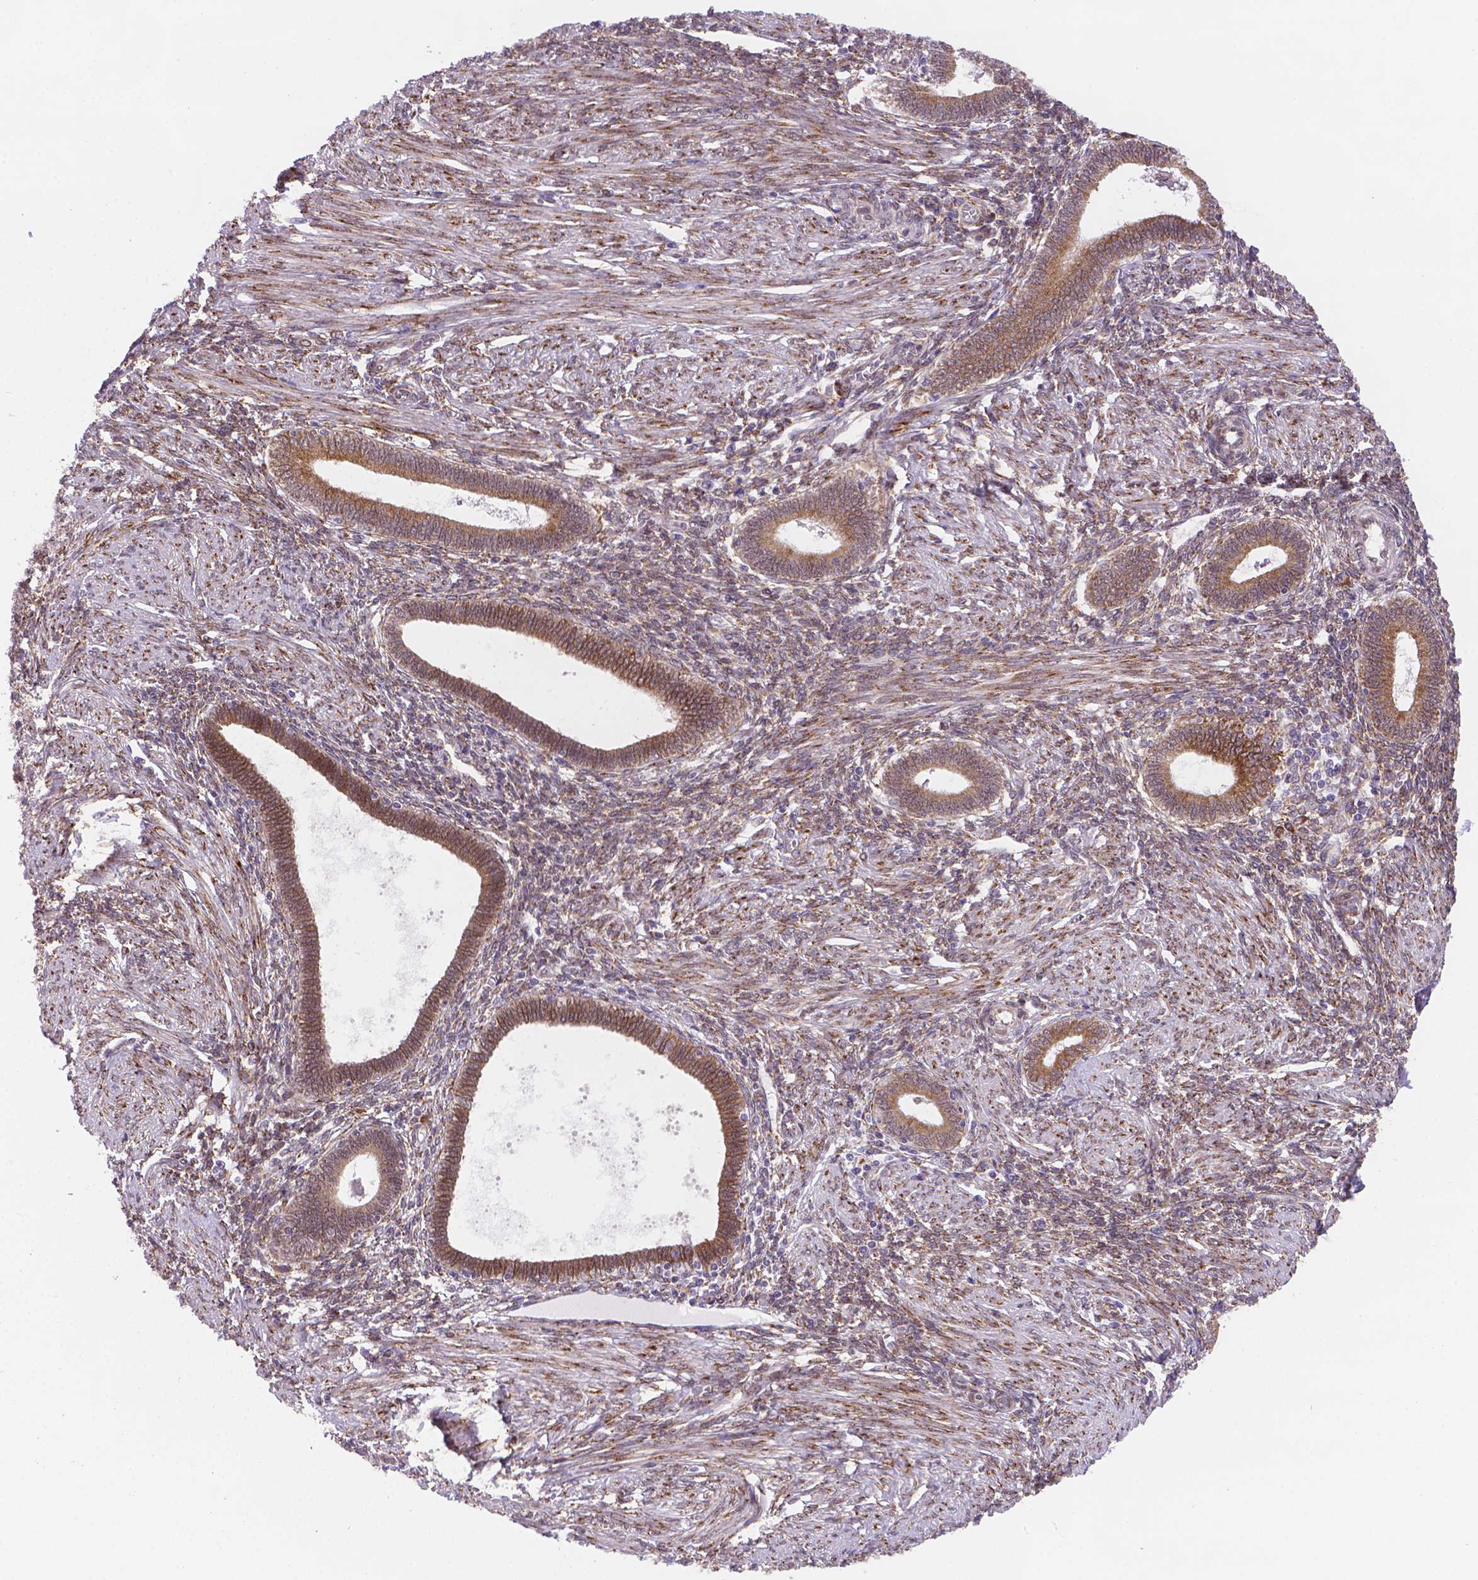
{"staining": {"intensity": "moderate", "quantity": "25%-75%", "location": "cytoplasmic/membranous"}, "tissue": "endometrium", "cell_type": "Cells in endometrial stroma", "image_type": "normal", "snomed": [{"axis": "morphology", "description": "Normal tissue, NOS"}, {"axis": "topography", "description": "Endometrium"}], "caption": "DAB immunohistochemical staining of unremarkable human endometrium shows moderate cytoplasmic/membranous protein expression in approximately 25%-75% of cells in endometrial stroma.", "gene": "FNIP1", "patient": {"sex": "female", "age": 42}}